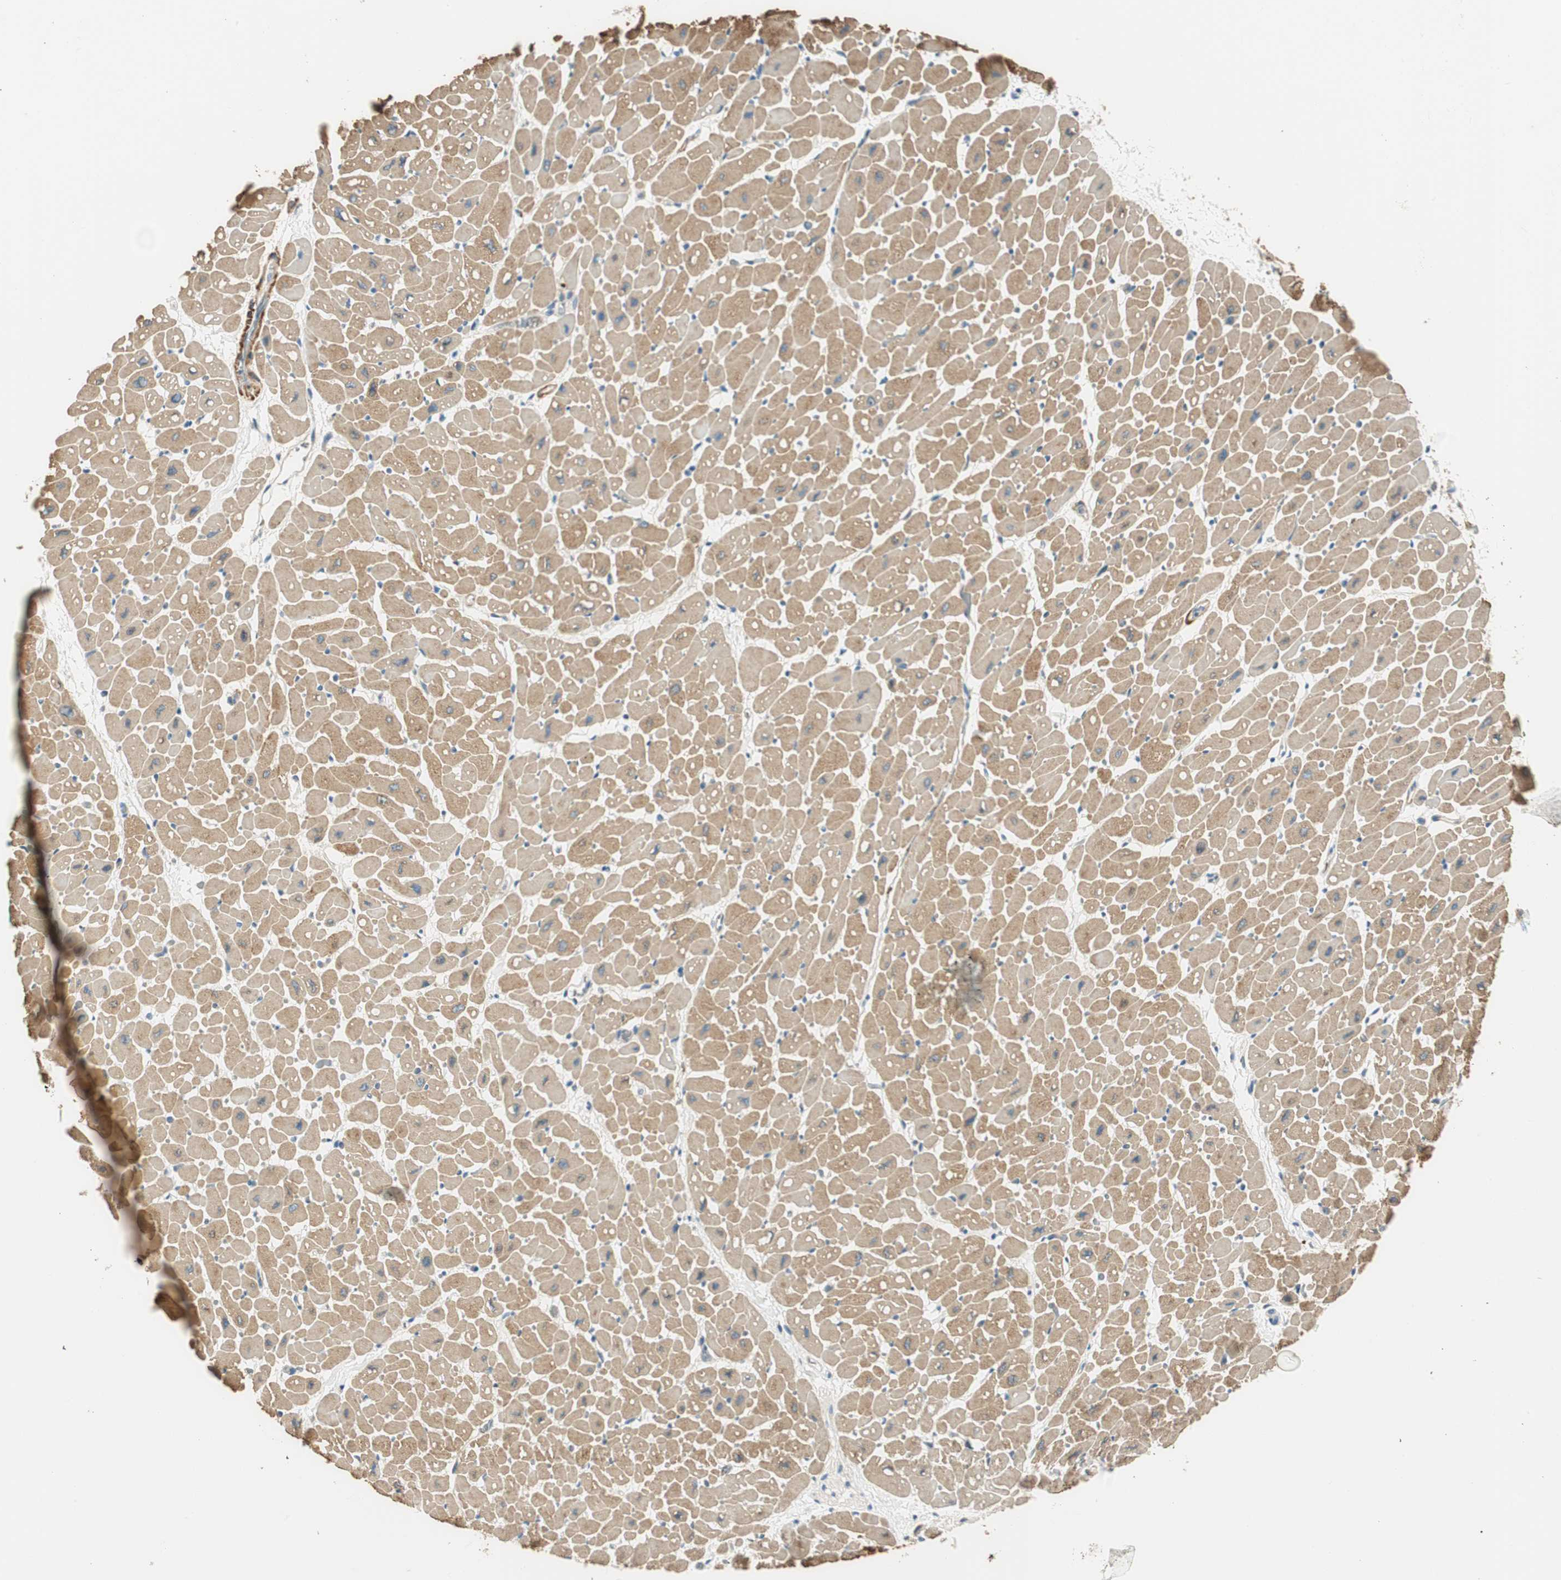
{"staining": {"intensity": "moderate", "quantity": ">75%", "location": "cytoplasmic/membranous"}, "tissue": "heart muscle", "cell_type": "Cardiomyocytes", "image_type": "normal", "snomed": [{"axis": "morphology", "description": "Normal tissue, NOS"}, {"axis": "topography", "description": "Heart"}], "caption": "Immunohistochemical staining of normal heart muscle displays medium levels of moderate cytoplasmic/membranous staining in about >75% of cardiomyocytes. Nuclei are stained in blue.", "gene": "RORB", "patient": {"sex": "male", "age": 45}}